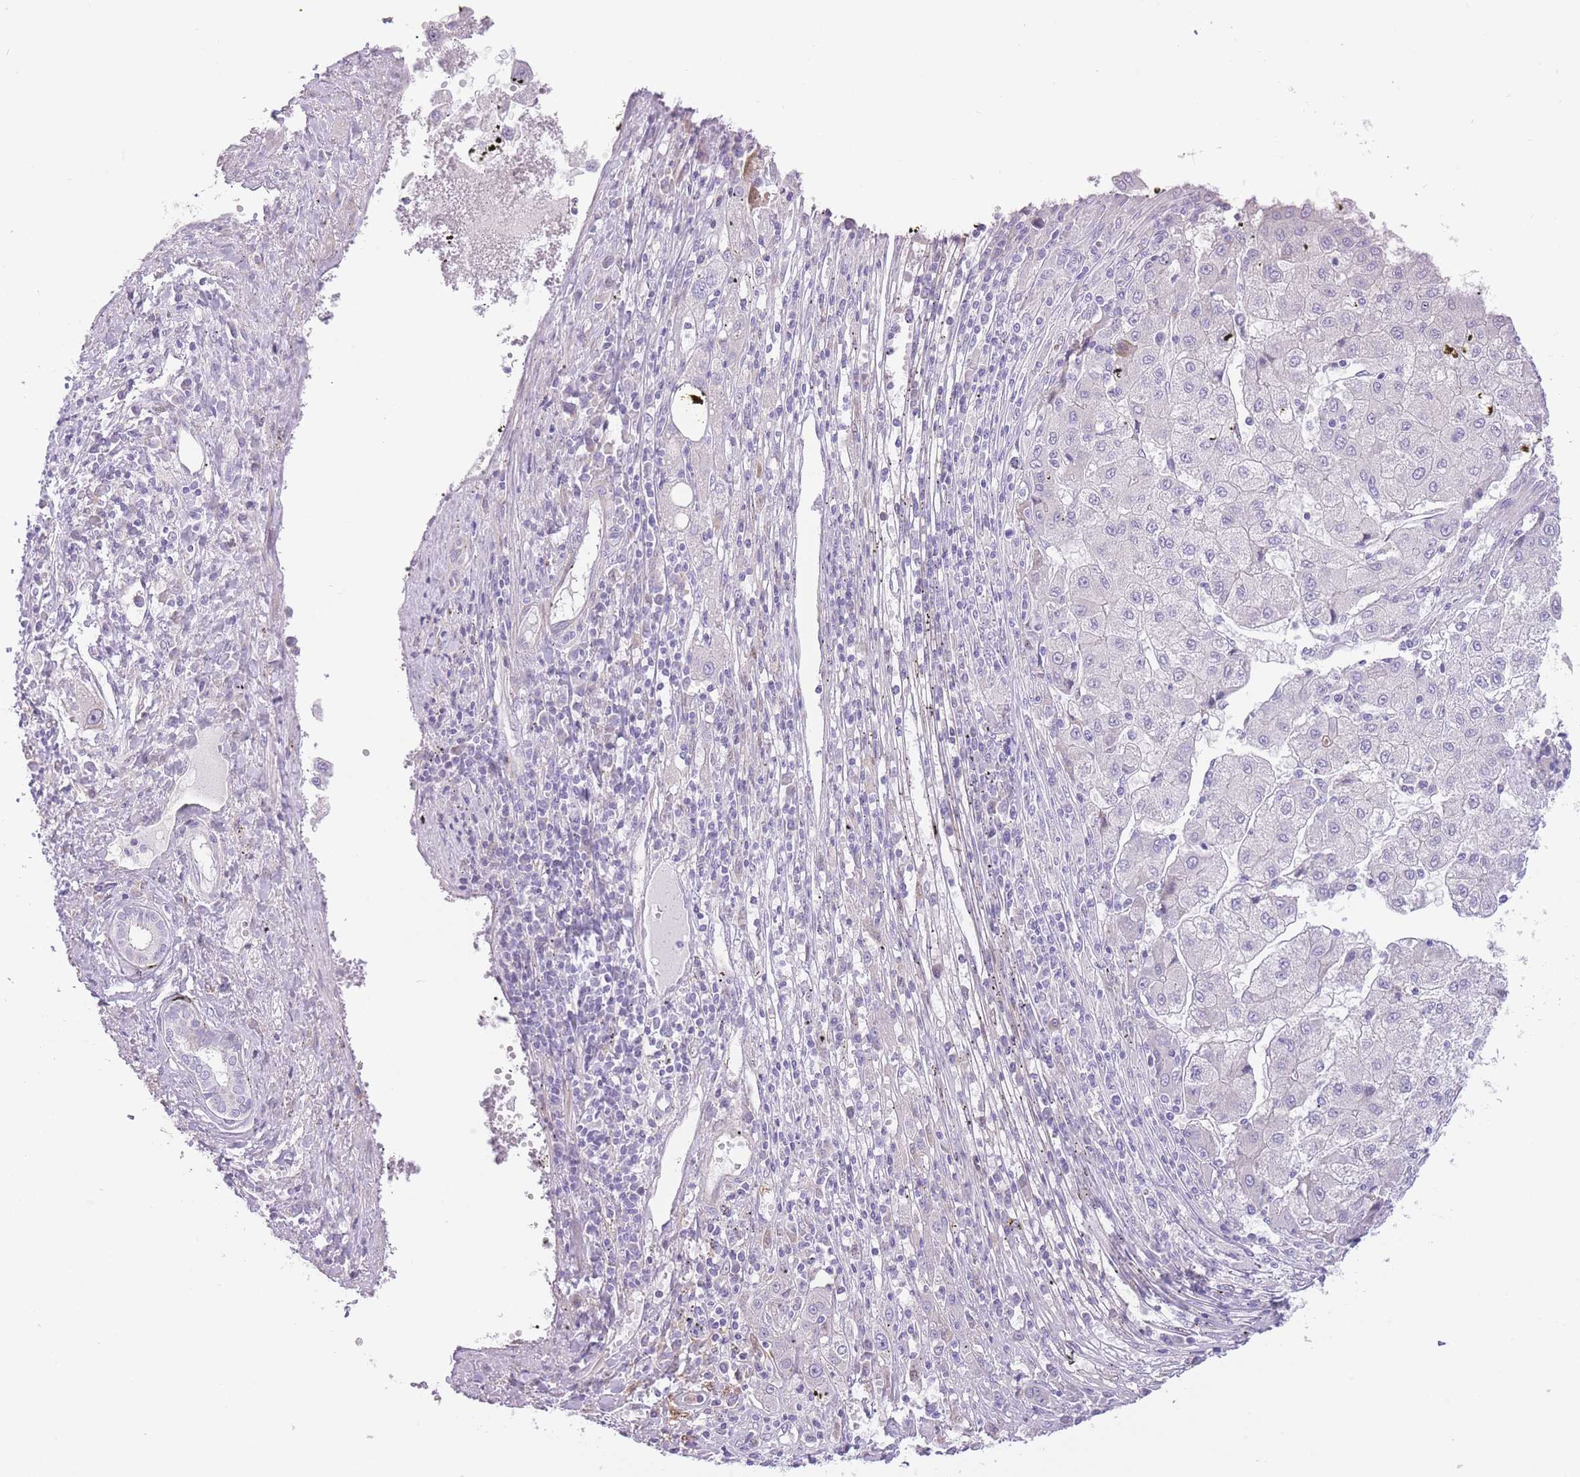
{"staining": {"intensity": "negative", "quantity": "none", "location": "none"}, "tissue": "liver cancer", "cell_type": "Tumor cells", "image_type": "cancer", "snomed": [{"axis": "morphology", "description": "Carcinoma, Hepatocellular, NOS"}, {"axis": "topography", "description": "Liver"}], "caption": "IHC of human liver hepatocellular carcinoma displays no expression in tumor cells.", "gene": "IMPG1", "patient": {"sex": "male", "age": 72}}